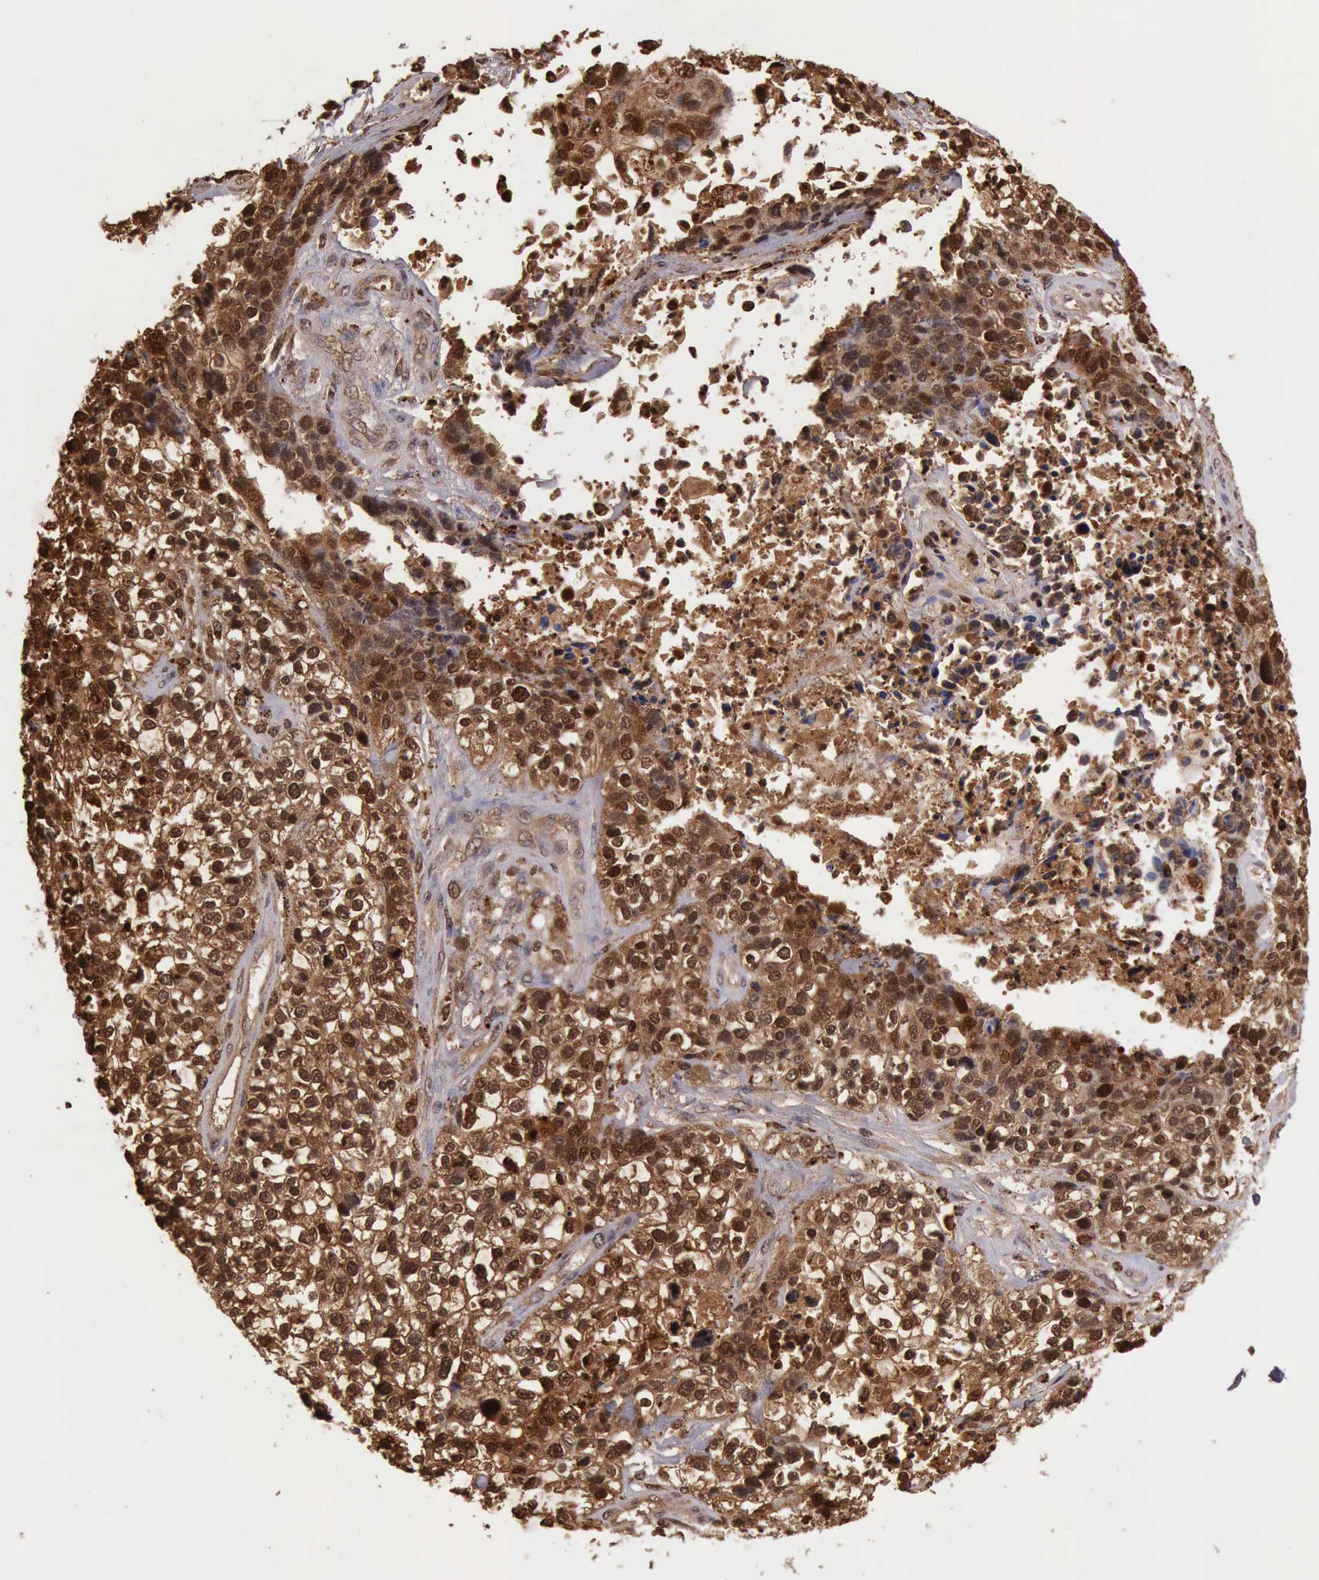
{"staining": {"intensity": "strong", "quantity": ">75%", "location": "cytoplasmic/membranous,nuclear"}, "tissue": "lung cancer", "cell_type": "Tumor cells", "image_type": "cancer", "snomed": [{"axis": "morphology", "description": "Squamous cell carcinoma, NOS"}, {"axis": "topography", "description": "Lymph node"}, {"axis": "topography", "description": "Lung"}], "caption": "DAB (3,3'-diaminobenzidine) immunohistochemical staining of squamous cell carcinoma (lung) reveals strong cytoplasmic/membranous and nuclear protein staining in about >75% of tumor cells.", "gene": "CSTA", "patient": {"sex": "male", "age": 74}}